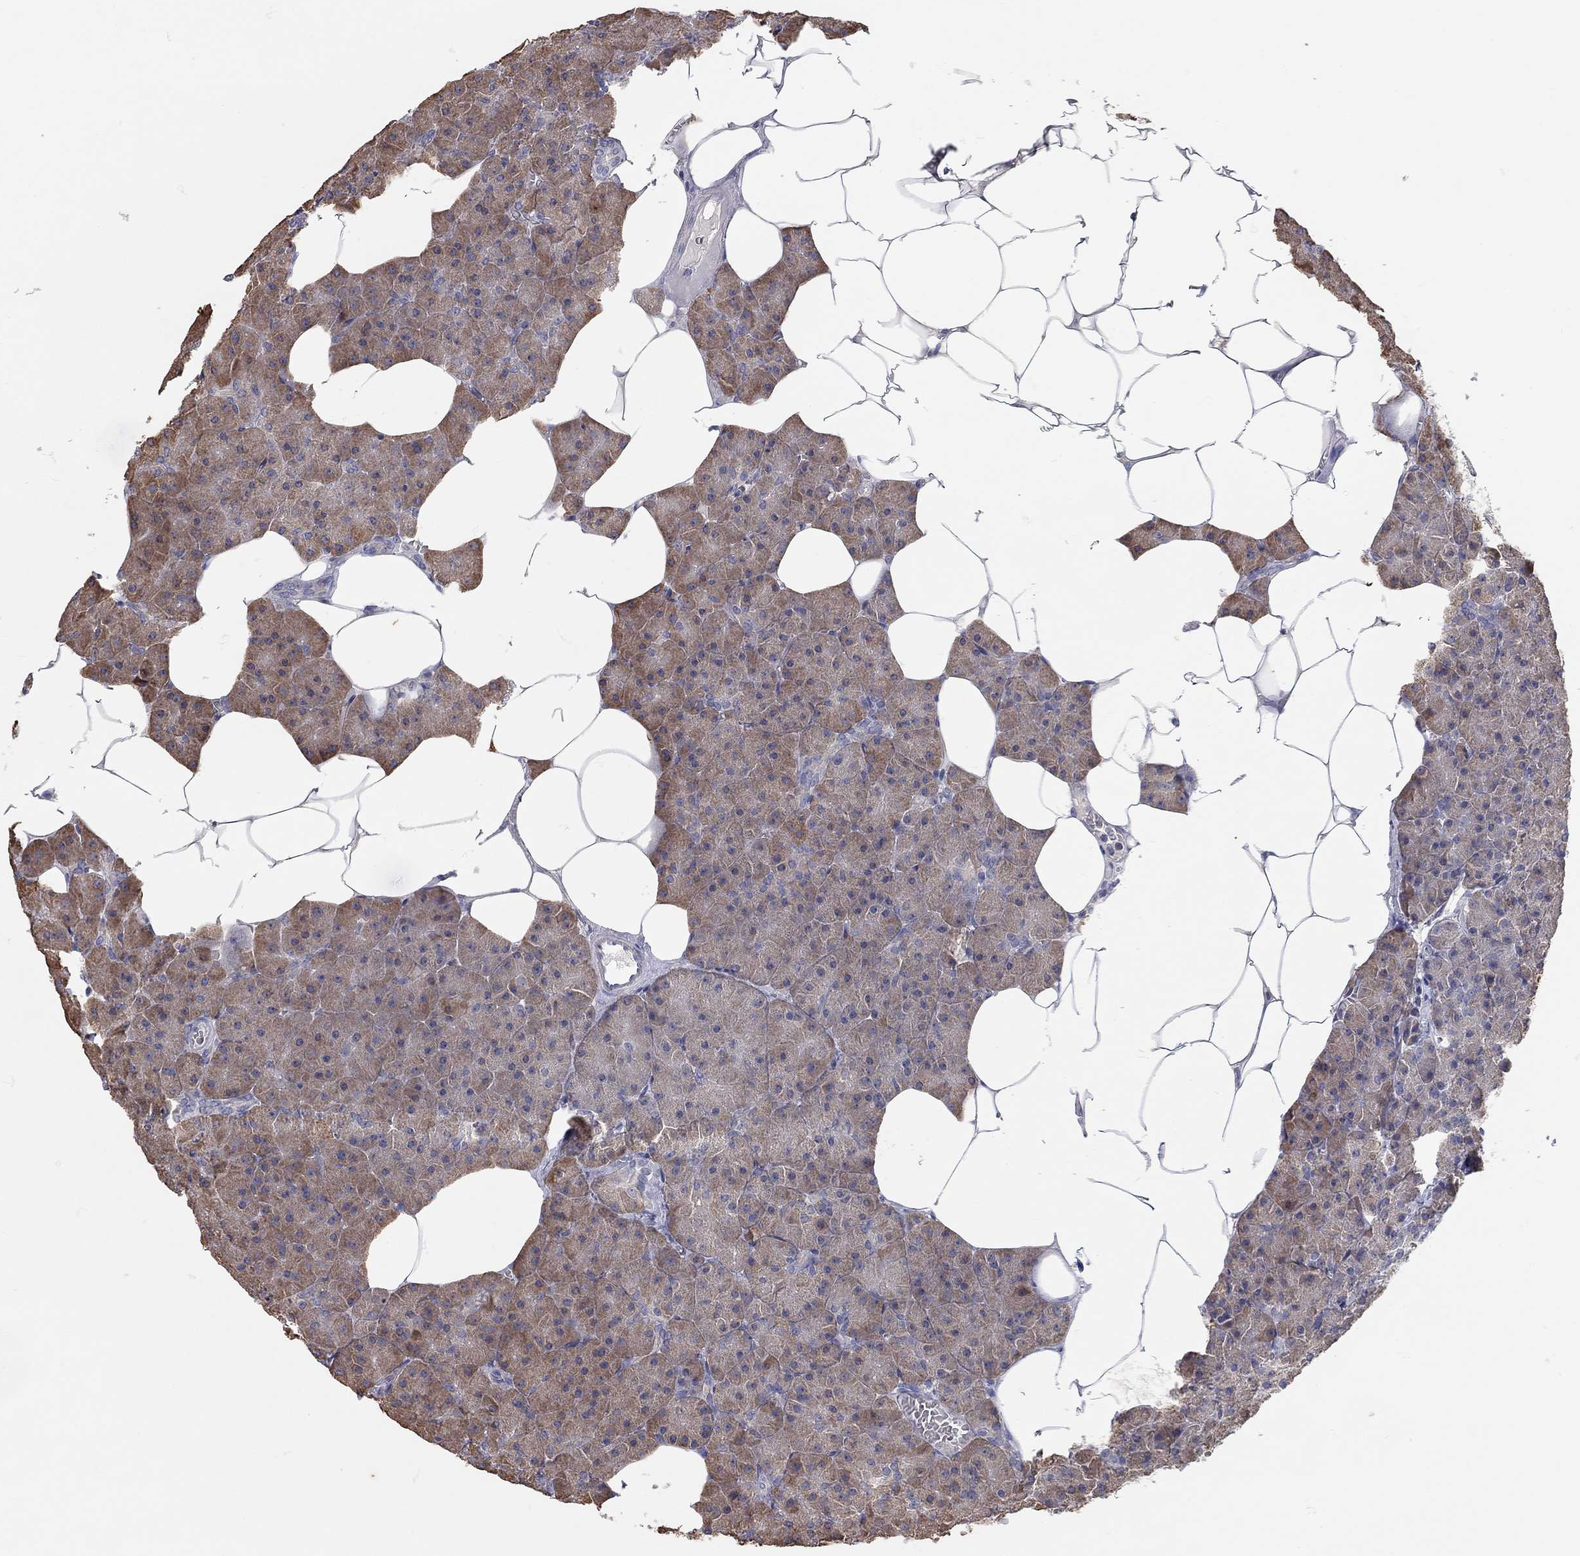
{"staining": {"intensity": "moderate", "quantity": "25%-75%", "location": "cytoplasmic/membranous"}, "tissue": "pancreas", "cell_type": "Exocrine glandular cells", "image_type": "normal", "snomed": [{"axis": "morphology", "description": "Normal tissue, NOS"}, {"axis": "topography", "description": "Pancreas"}], "caption": "This image demonstrates immunohistochemistry (IHC) staining of normal human pancreas, with medium moderate cytoplasmic/membranous staining in approximately 25%-75% of exocrine glandular cells.", "gene": "XAGE2", "patient": {"sex": "male", "age": 61}}